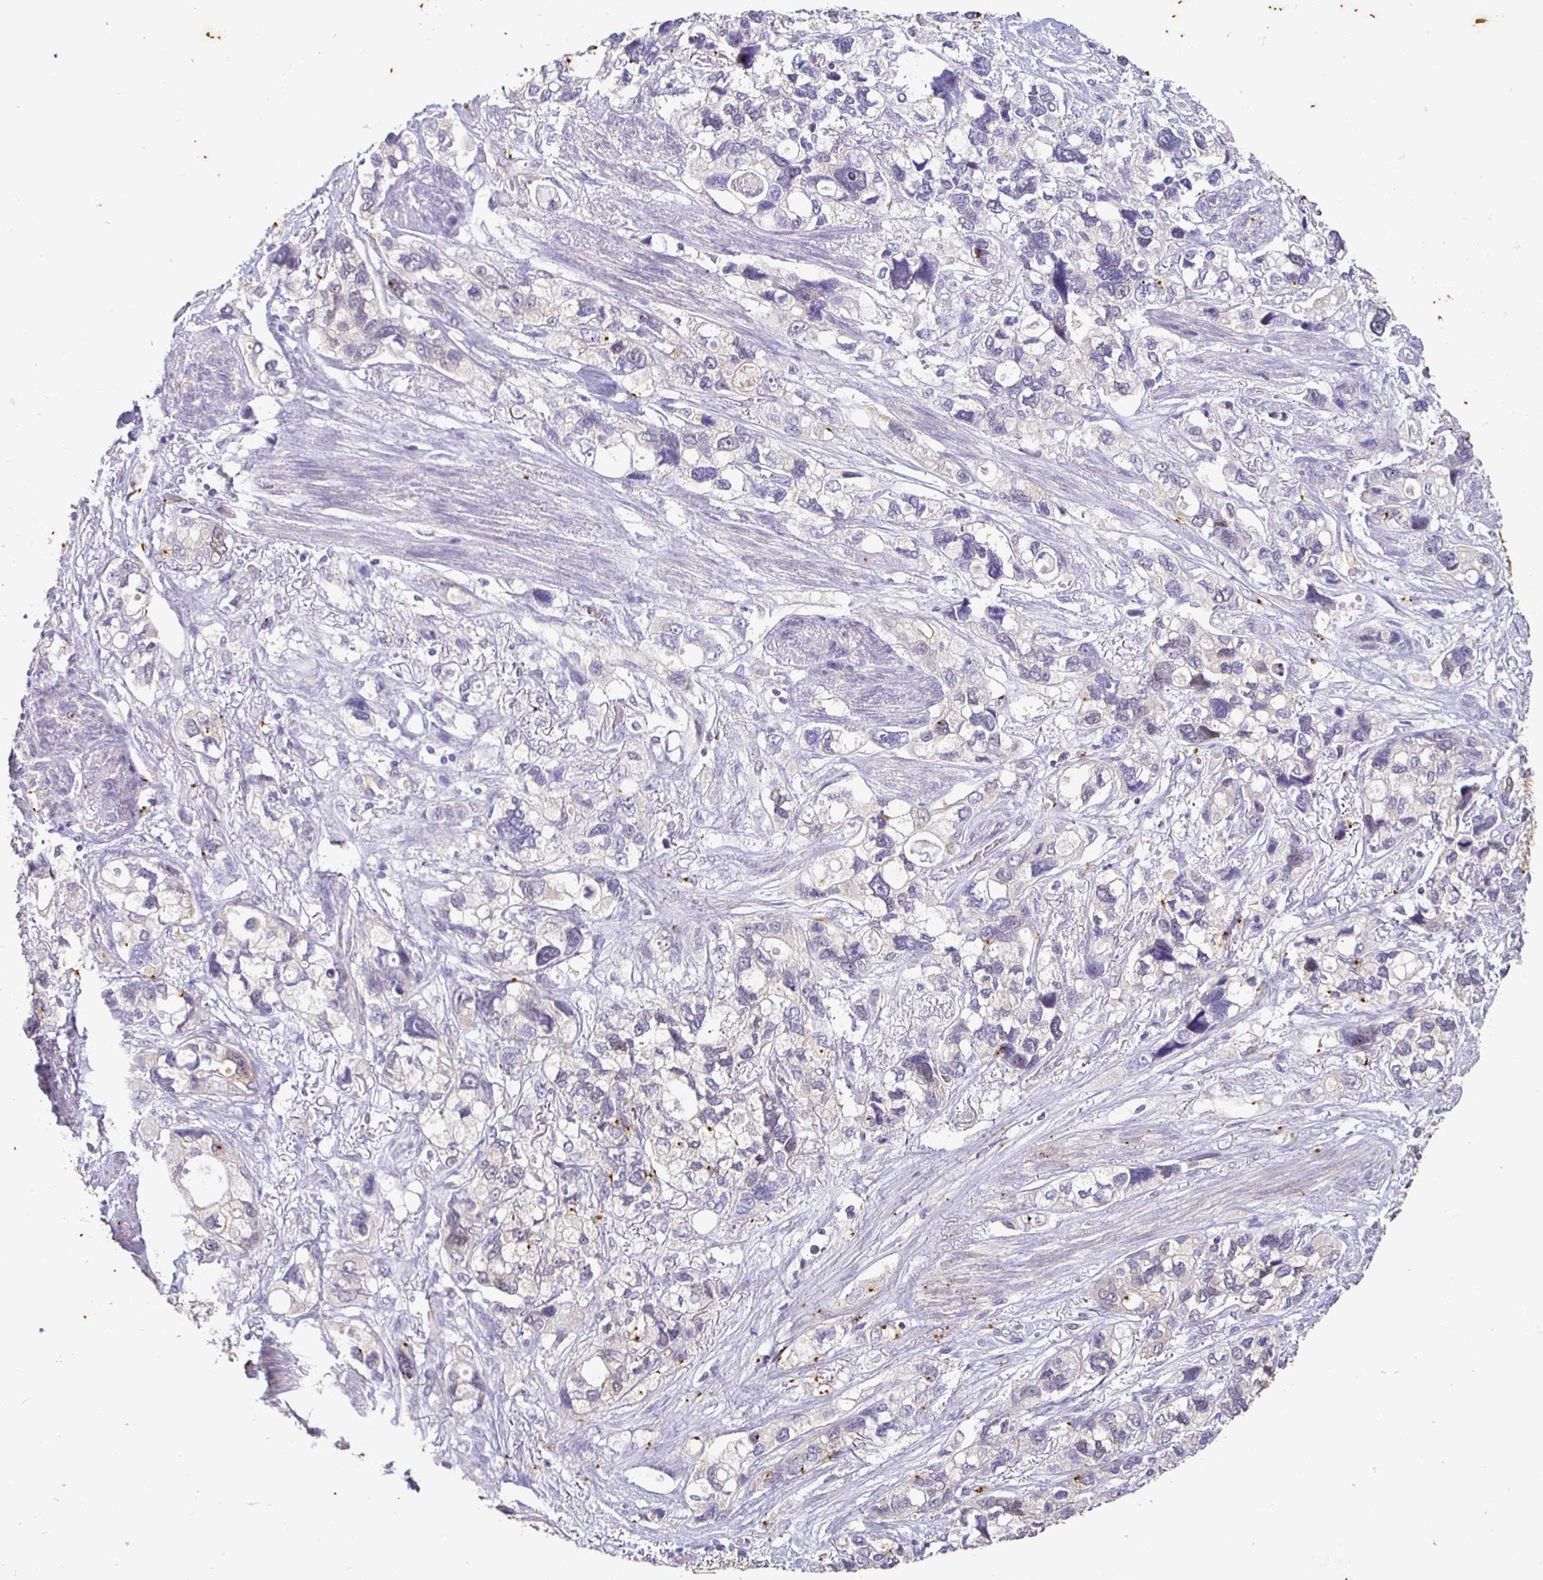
{"staining": {"intensity": "negative", "quantity": "none", "location": "none"}, "tissue": "stomach cancer", "cell_type": "Tumor cells", "image_type": "cancer", "snomed": [{"axis": "morphology", "description": "Adenocarcinoma, NOS"}, {"axis": "topography", "description": "Stomach, upper"}], "caption": "An image of human stomach cancer (adenocarcinoma) is negative for staining in tumor cells. The staining is performed using DAB brown chromogen with nuclei counter-stained in using hematoxylin.", "gene": "SHISA4", "patient": {"sex": "female", "age": 81}}